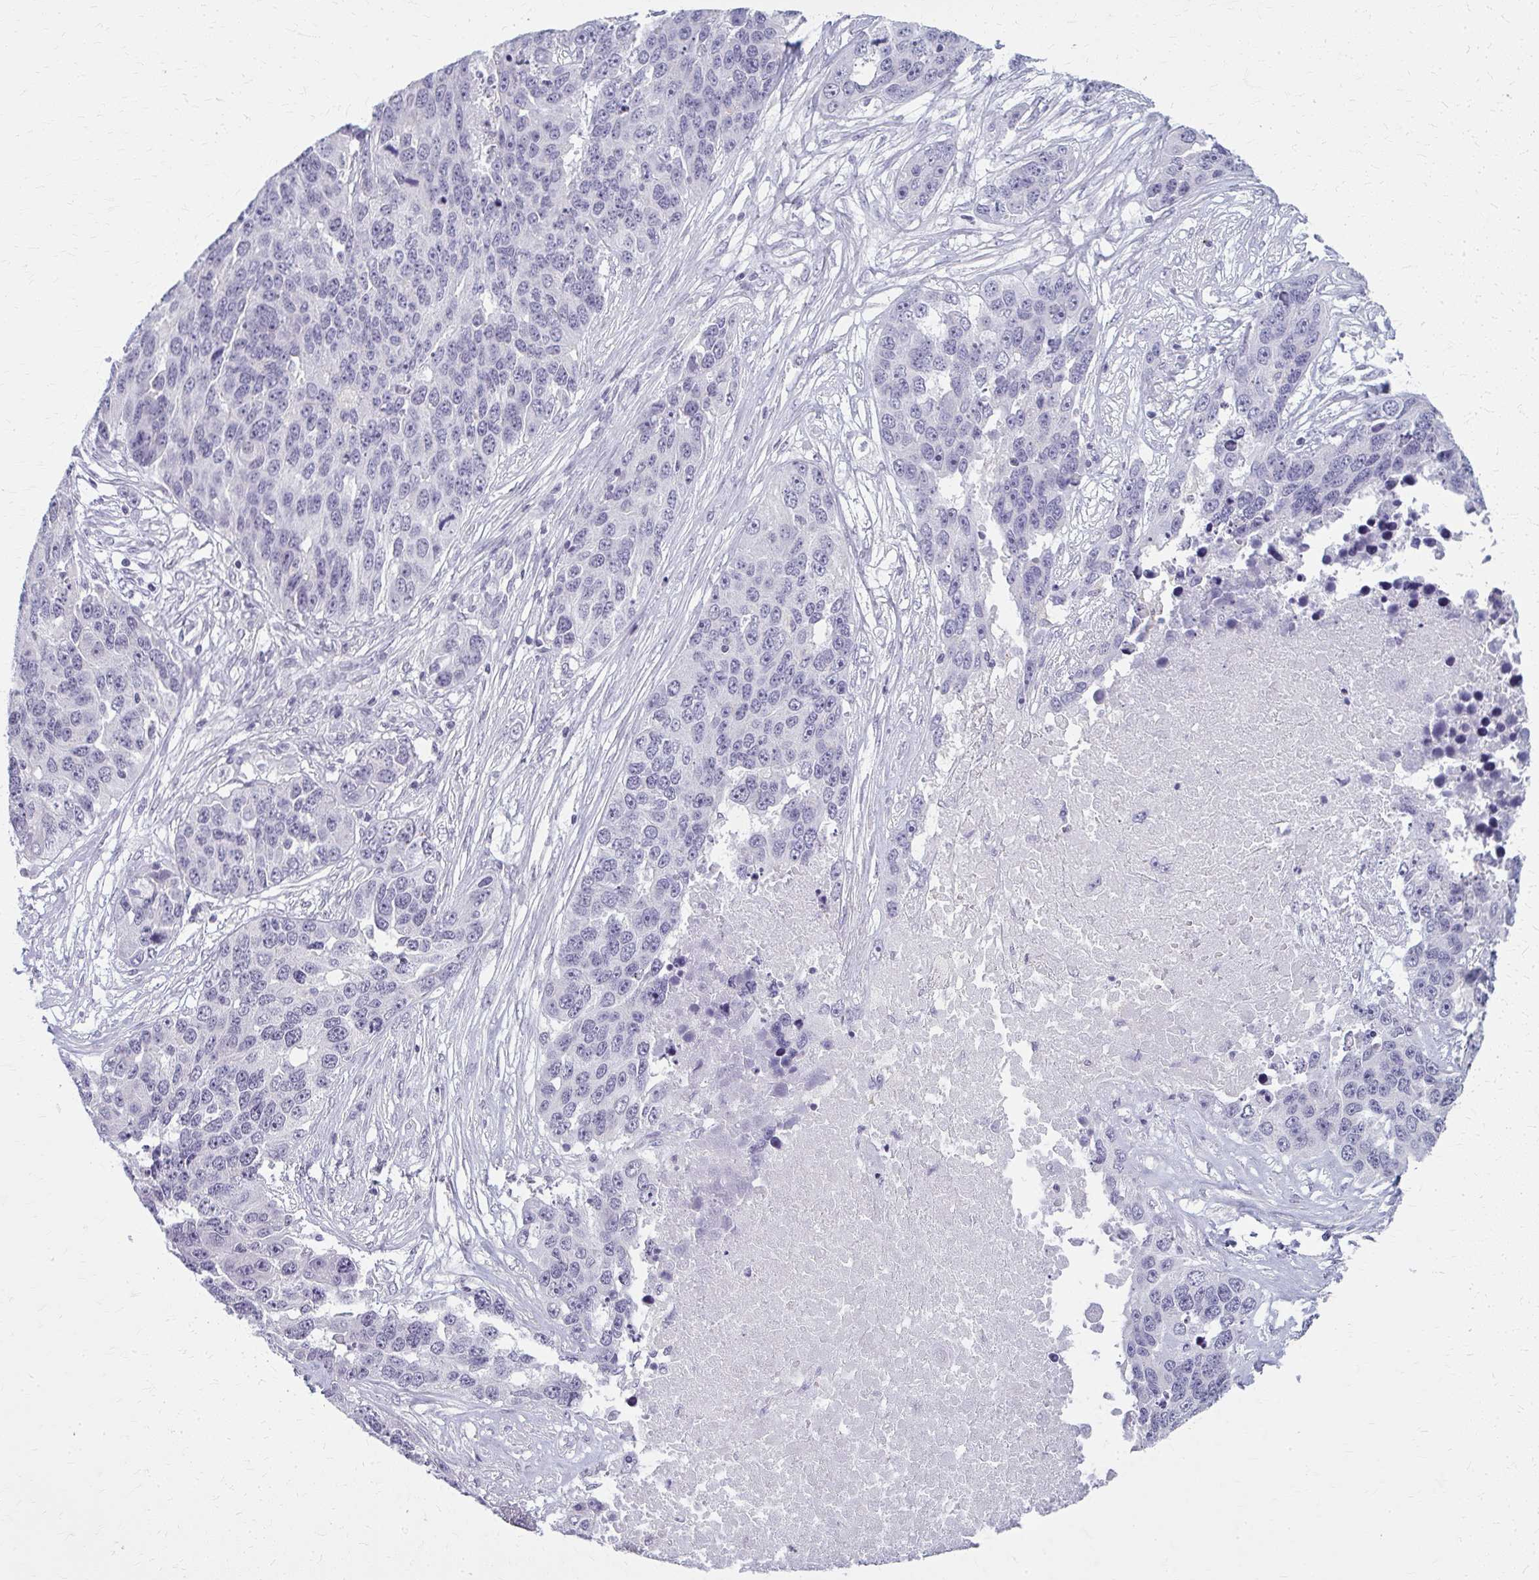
{"staining": {"intensity": "negative", "quantity": "none", "location": "none"}, "tissue": "ovarian cancer", "cell_type": "Tumor cells", "image_type": "cancer", "snomed": [{"axis": "morphology", "description": "Cystadenocarcinoma, serous, NOS"}, {"axis": "topography", "description": "Ovary"}], "caption": "Protein analysis of serous cystadenocarcinoma (ovarian) displays no significant staining in tumor cells.", "gene": "CASQ2", "patient": {"sex": "female", "age": 76}}